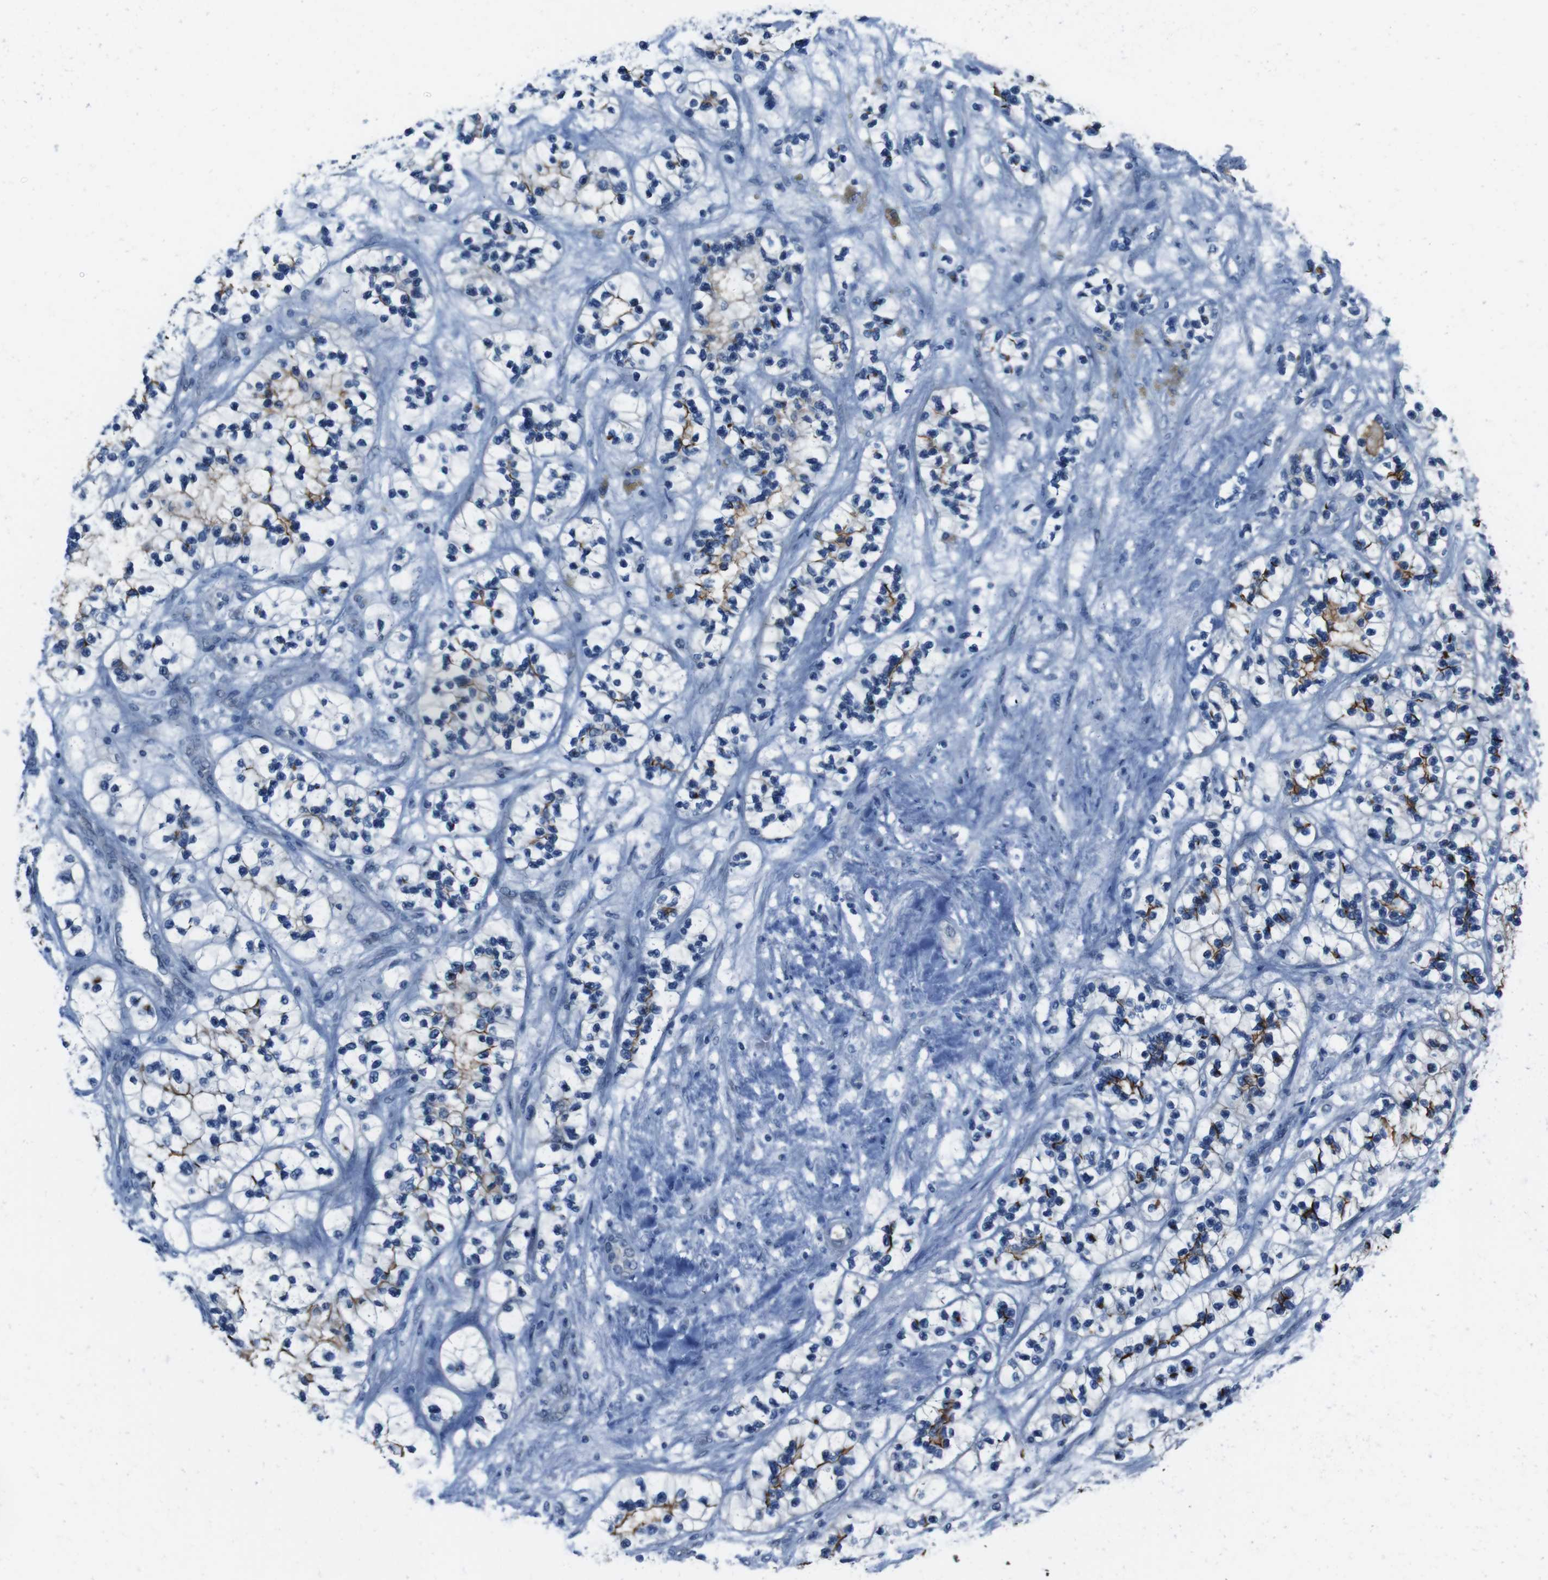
{"staining": {"intensity": "strong", "quantity": "25%-75%", "location": "cytoplasmic/membranous"}, "tissue": "renal cancer", "cell_type": "Tumor cells", "image_type": "cancer", "snomed": [{"axis": "morphology", "description": "Adenocarcinoma, NOS"}, {"axis": "topography", "description": "Kidney"}], "caption": "Renal adenocarcinoma stained with IHC shows strong cytoplasmic/membranous staining in approximately 25%-75% of tumor cells.", "gene": "CDHR2", "patient": {"sex": "female", "age": 57}}